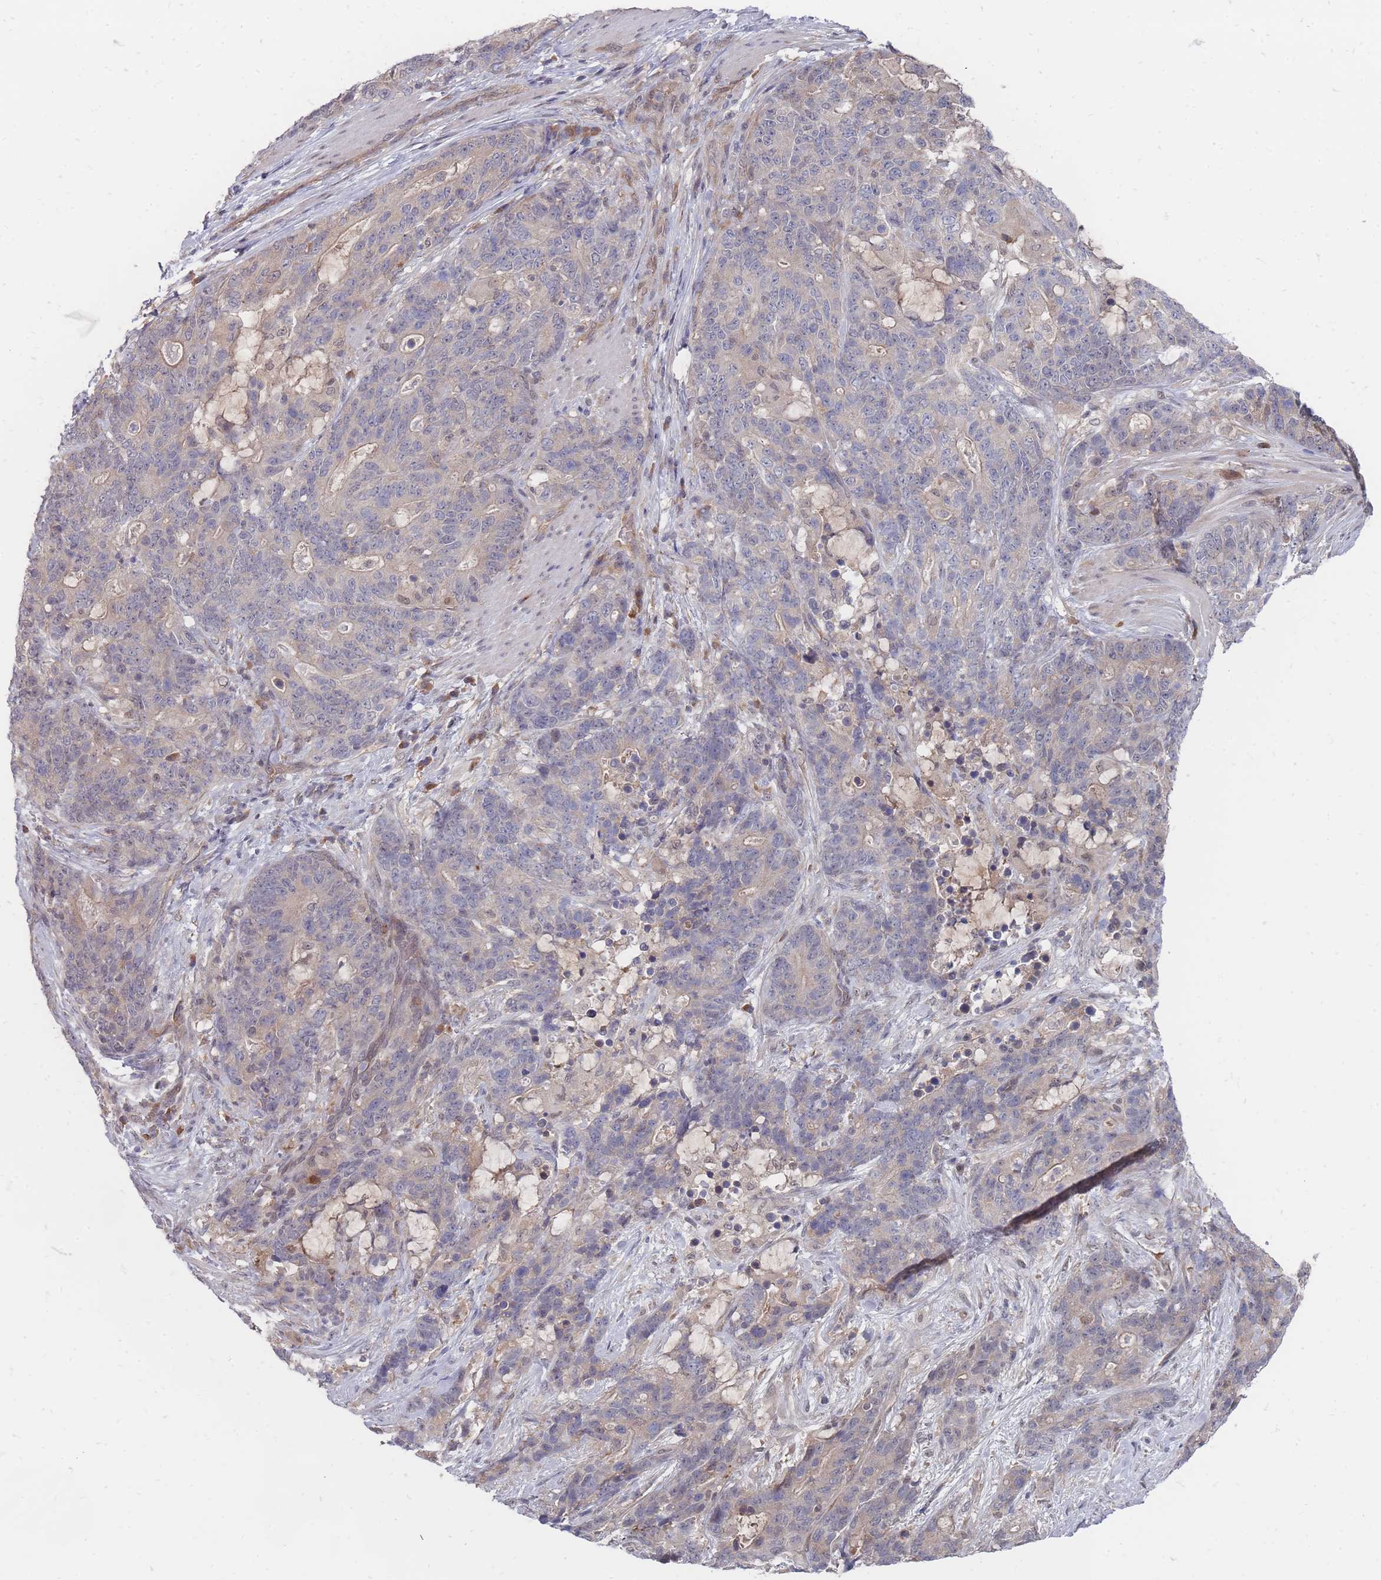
{"staining": {"intensity": "negative", "quantity": "none", "location": "none"}, "tissue": "stomach cancer", "cell_type": "Tumor cells", "image_type": "cancer", "snomed": [{"axis": "morphology", "description": "Normal tissue, NOS"}, {"axis": "morphology", "description": "Adenocarcinoma, NOS"}, {"axis": "topography", "description": "Stomach"}], "caption": "High magnification brightfield microscopy of stomach cancer stained with DAB (brown) and counterstained with hematoxylin (blue): tumor cells show no significant positivity. Brightfield microscopy of immunohistochemistry (IHC) stained with DAB (brown) and hematoxylin (blue), captured at high magnification.", "gene": "NKD1", "patient": {"sex": "female", "age": 64}}